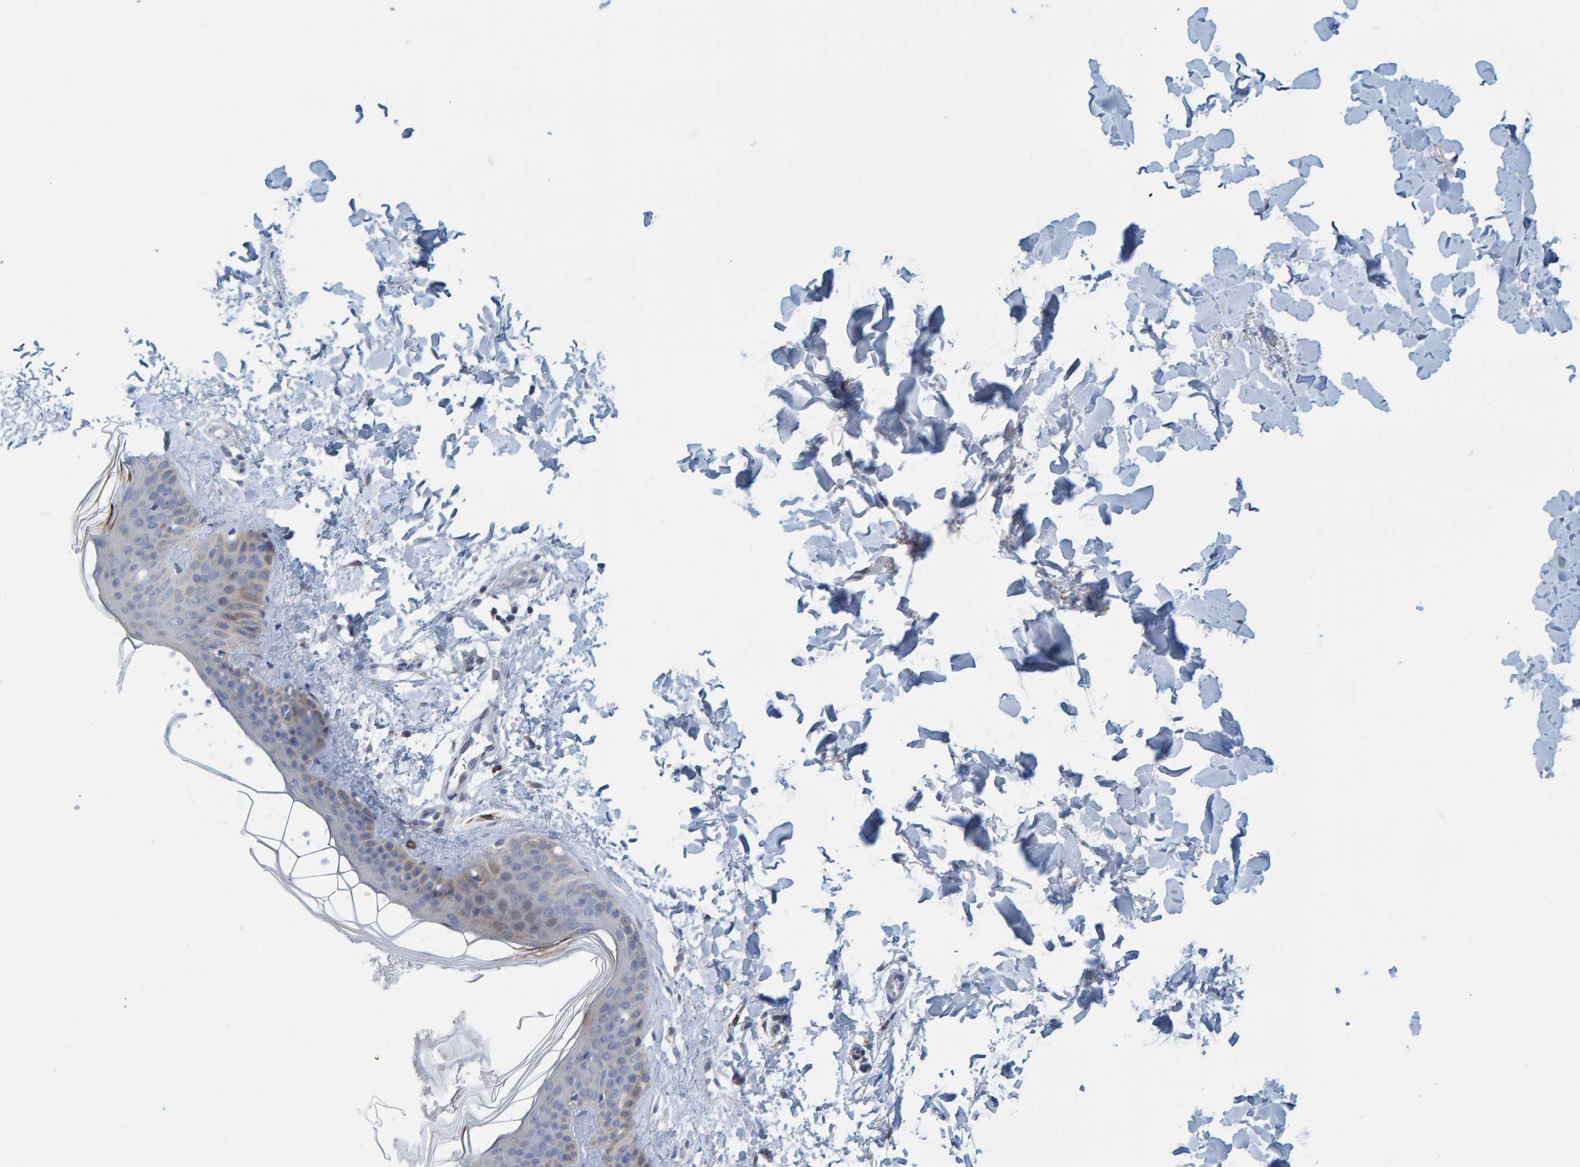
{"staining": {"intensity": "weak", "quantity": "25%-75%", "location": "cytoplasmic/membranous"}, "tissue": "skin", "cell_type": "Fibroblasts", "image_type": "normal", "snomed": [{"axis": "morphology", "description": "Normal tissue, NOS"}, {"axis": "topography", "description": "Skin"}], "caption": "Approximately 25%-75% of fibroblasts in unremarkable skin display weak cytoplasmic/membranous protein staining as visualized by brown immunohistochemical staining.", "gene": "ZC3H3", "patient": {"sex": "female", "age": 17}}